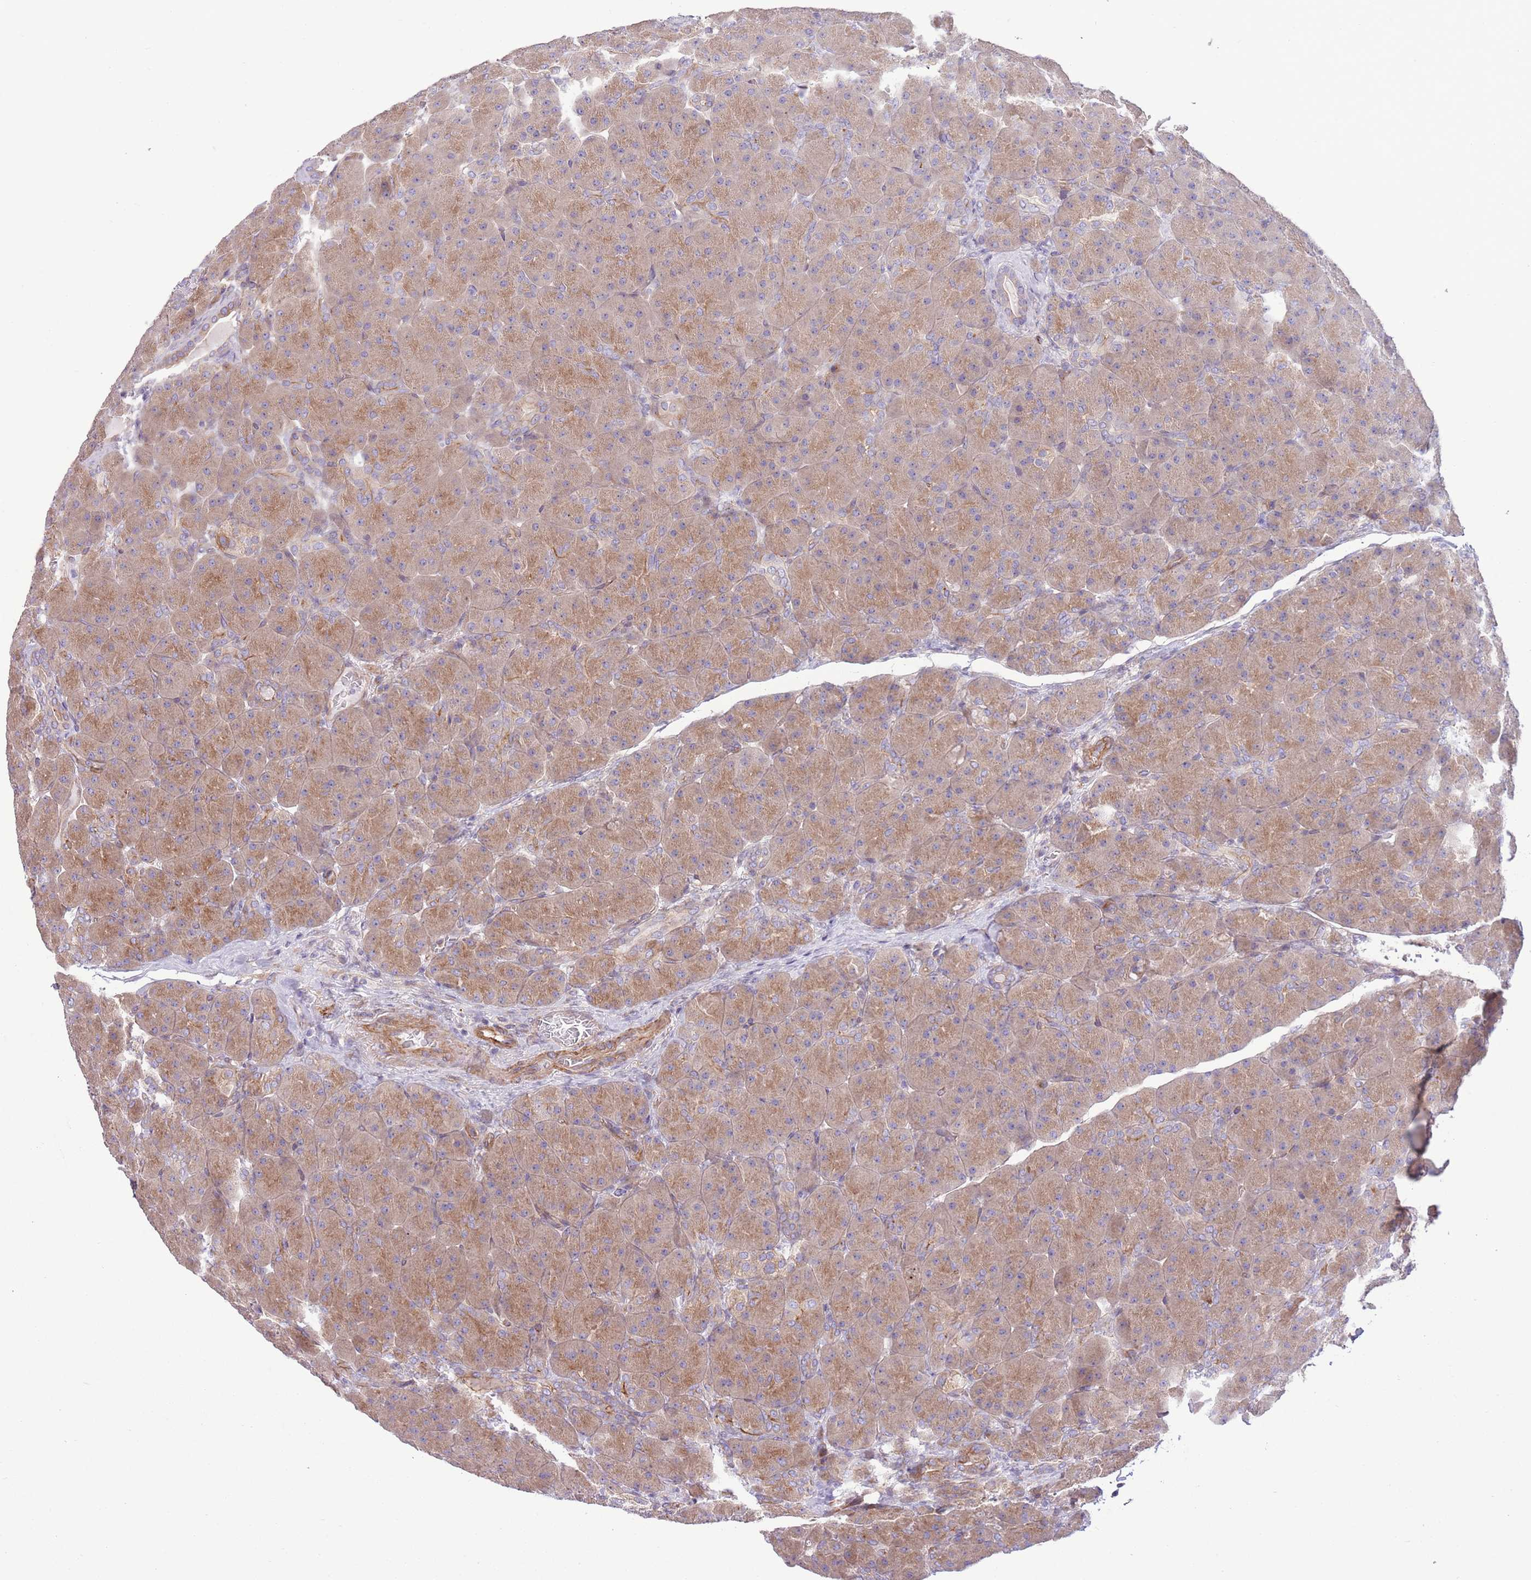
{"staining": {"intensity": "moderate", "quantity": "25%-75%", "location": "cytoplasmic/membranous"}, "tissue": "pancreas", "cell_type": "Exocrine glandular cells", "image_type": "normal", "snomed": [{"axis": "morphology", "description": "Normal tissue, NOS"}, {"axis": "topography", "description": "Pancreas"}], "caption": "Immunohistochemical staining of normal human pancreas displays moderate cytoplasmic/membranous protein staining in approximately 25%-75% of exocrine glandular cells. Using DAB (brown) and hematoxylin (blue) stains, captured at high magnification using brightfield microscopy.", "gene": "ZC4H2", "patient": {"sex": "male", "age": 66}}